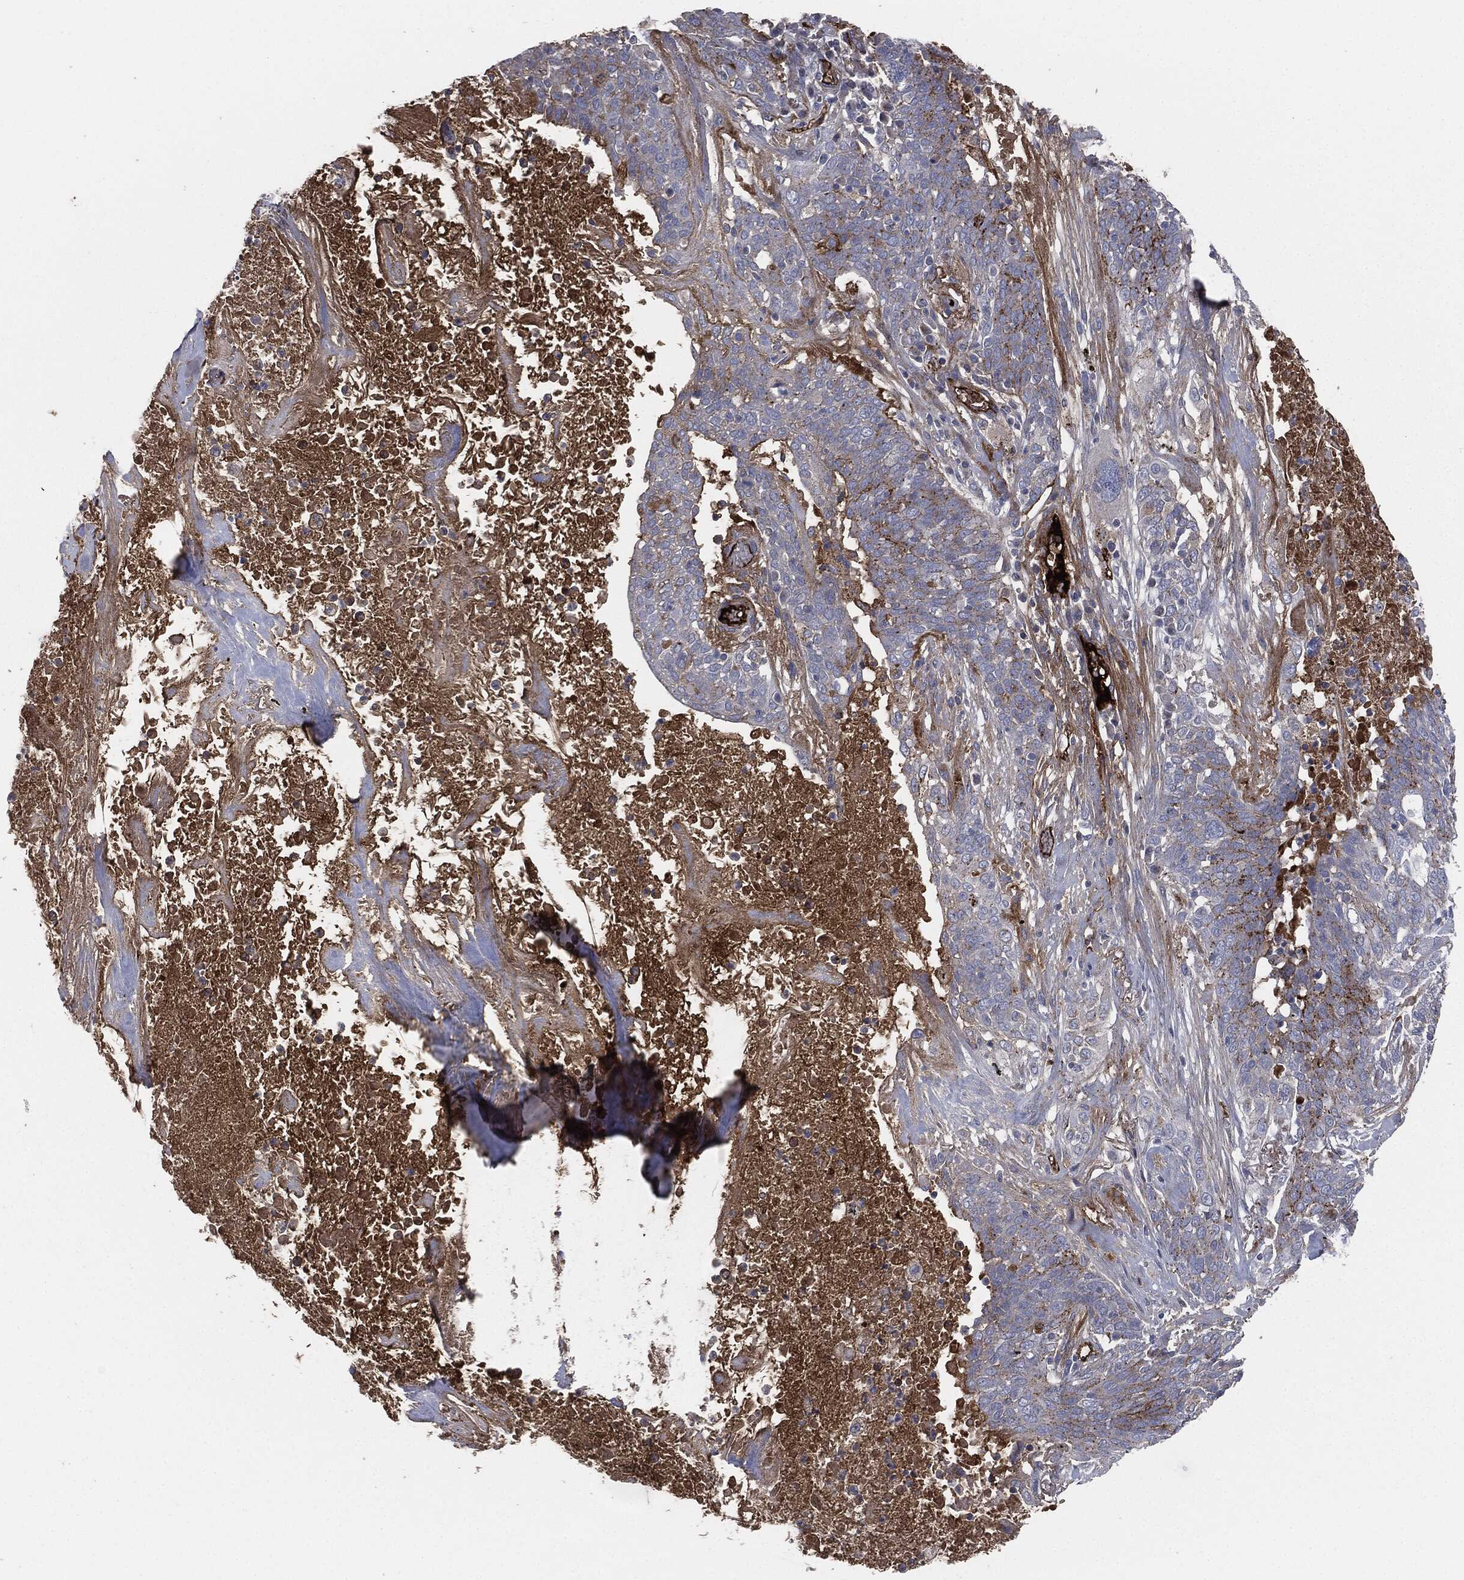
{"staining": {"intensity": "negative", "quantity": "none", "location": "none"}, "tissue": "lung cancer", "cell_type": "Tumor cells", "image_type": "cancer", "snomed": [{"axis": "morphology", "description": "Squamous cell carcinoma, NOS"}, {"axis": "topography", "description": "Lung"}], "caption": "Immunohistochemistry micrograph of neoplastic tissue: lung squamous cell carcinoma stained with DAB (3,3'-diaminobenzidine) displays no significant protein positivity in tumor cells.", "gene": "APOB", "patient": {"sex": "male", "age": 82}}